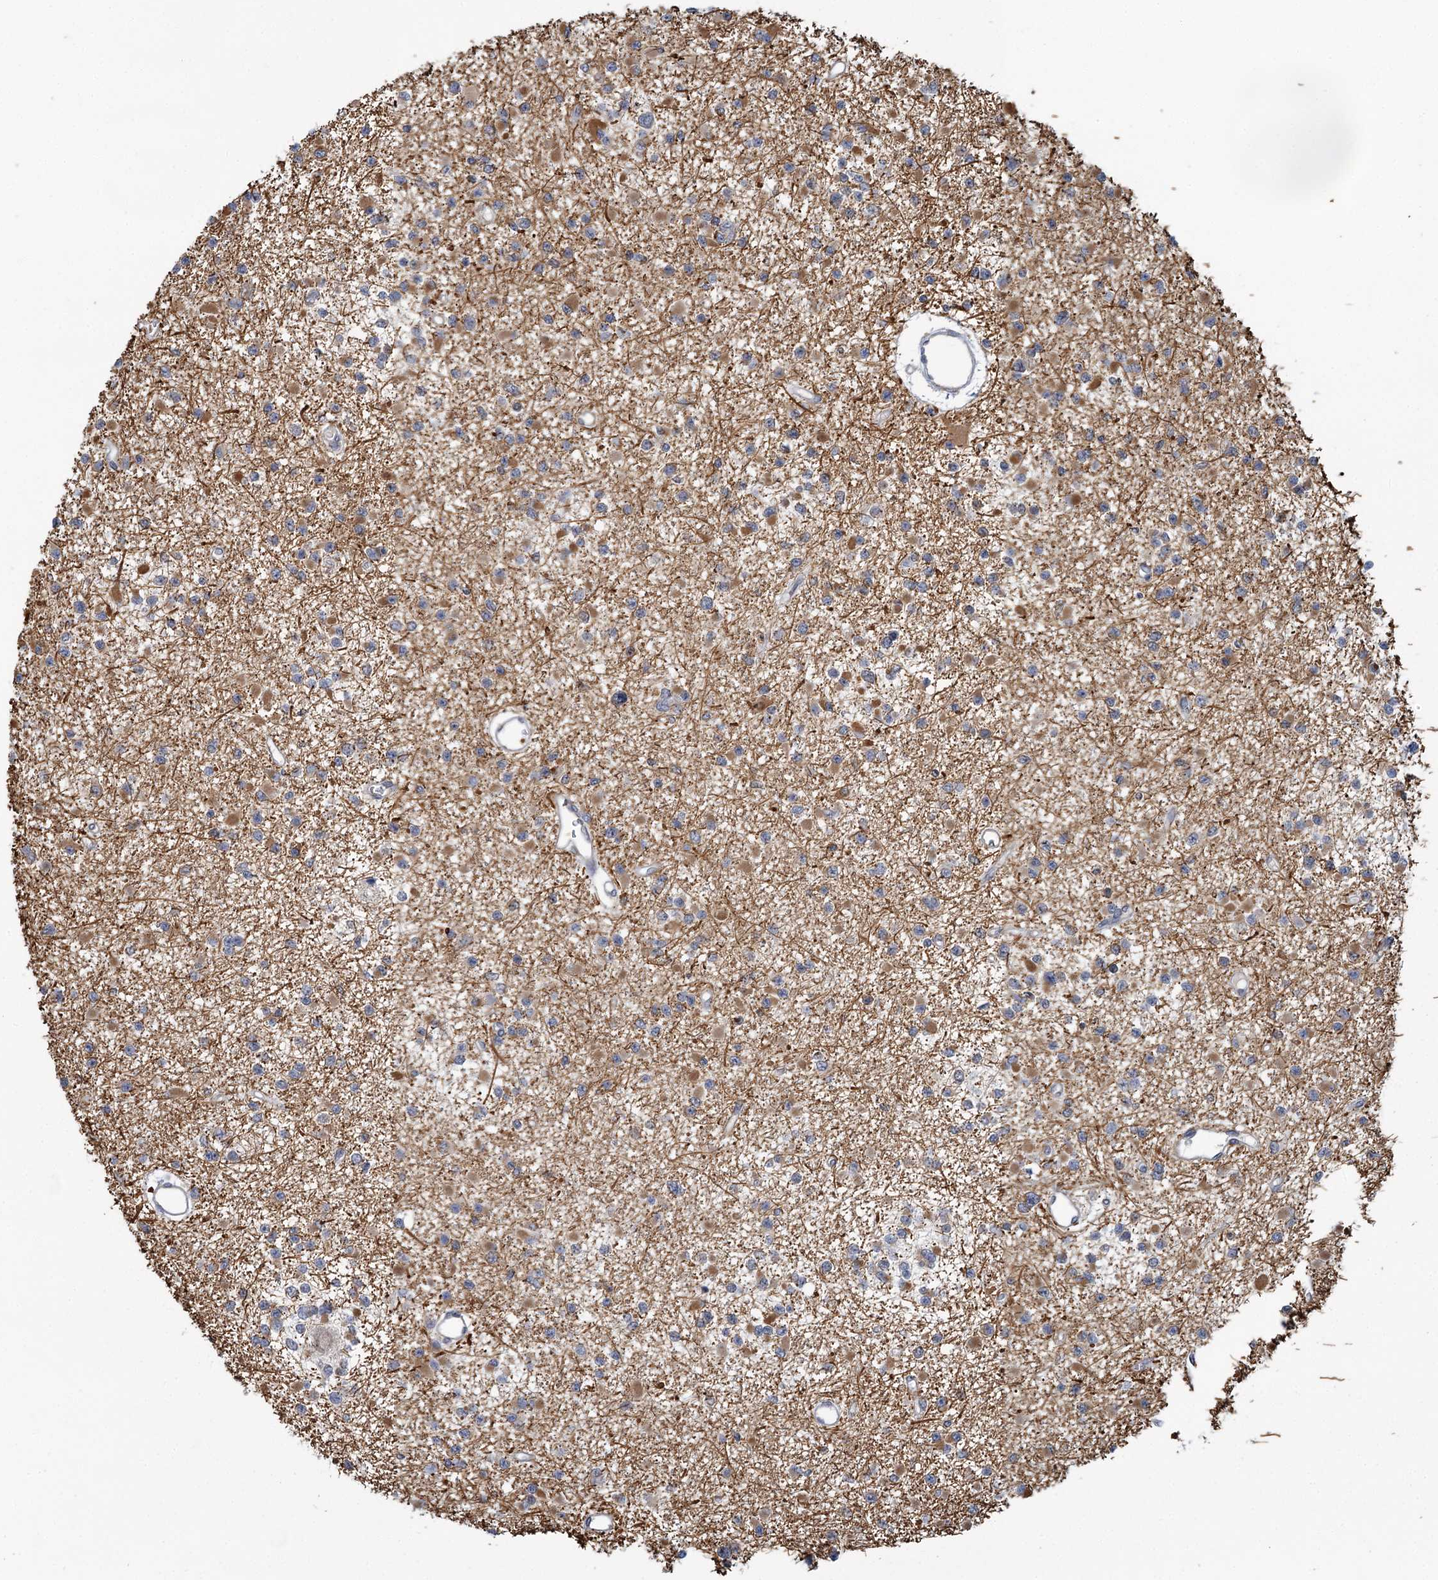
{"staining": {"intensity": "moderate", "quantity": "25%-75%", "location": "cytoplasmic/membranous"}, "tissue": "glioma", "cell_type": "Tumor cells", "image_type": "cancer", "snomed": [{"axis": "morphology", "description": "Glioma, malignant, Low grade"}, {"axis": "topography", "description": "Brain"}], "caption": "IHC (DAB) staining of human malignant glioma (low-grade) exhibits moderate cytoplasmic/membranous protein staining in approximately 25%-75% of tumor cells.", "gene": "APBA2", "patient": {"sex": "female", "age": 22}}